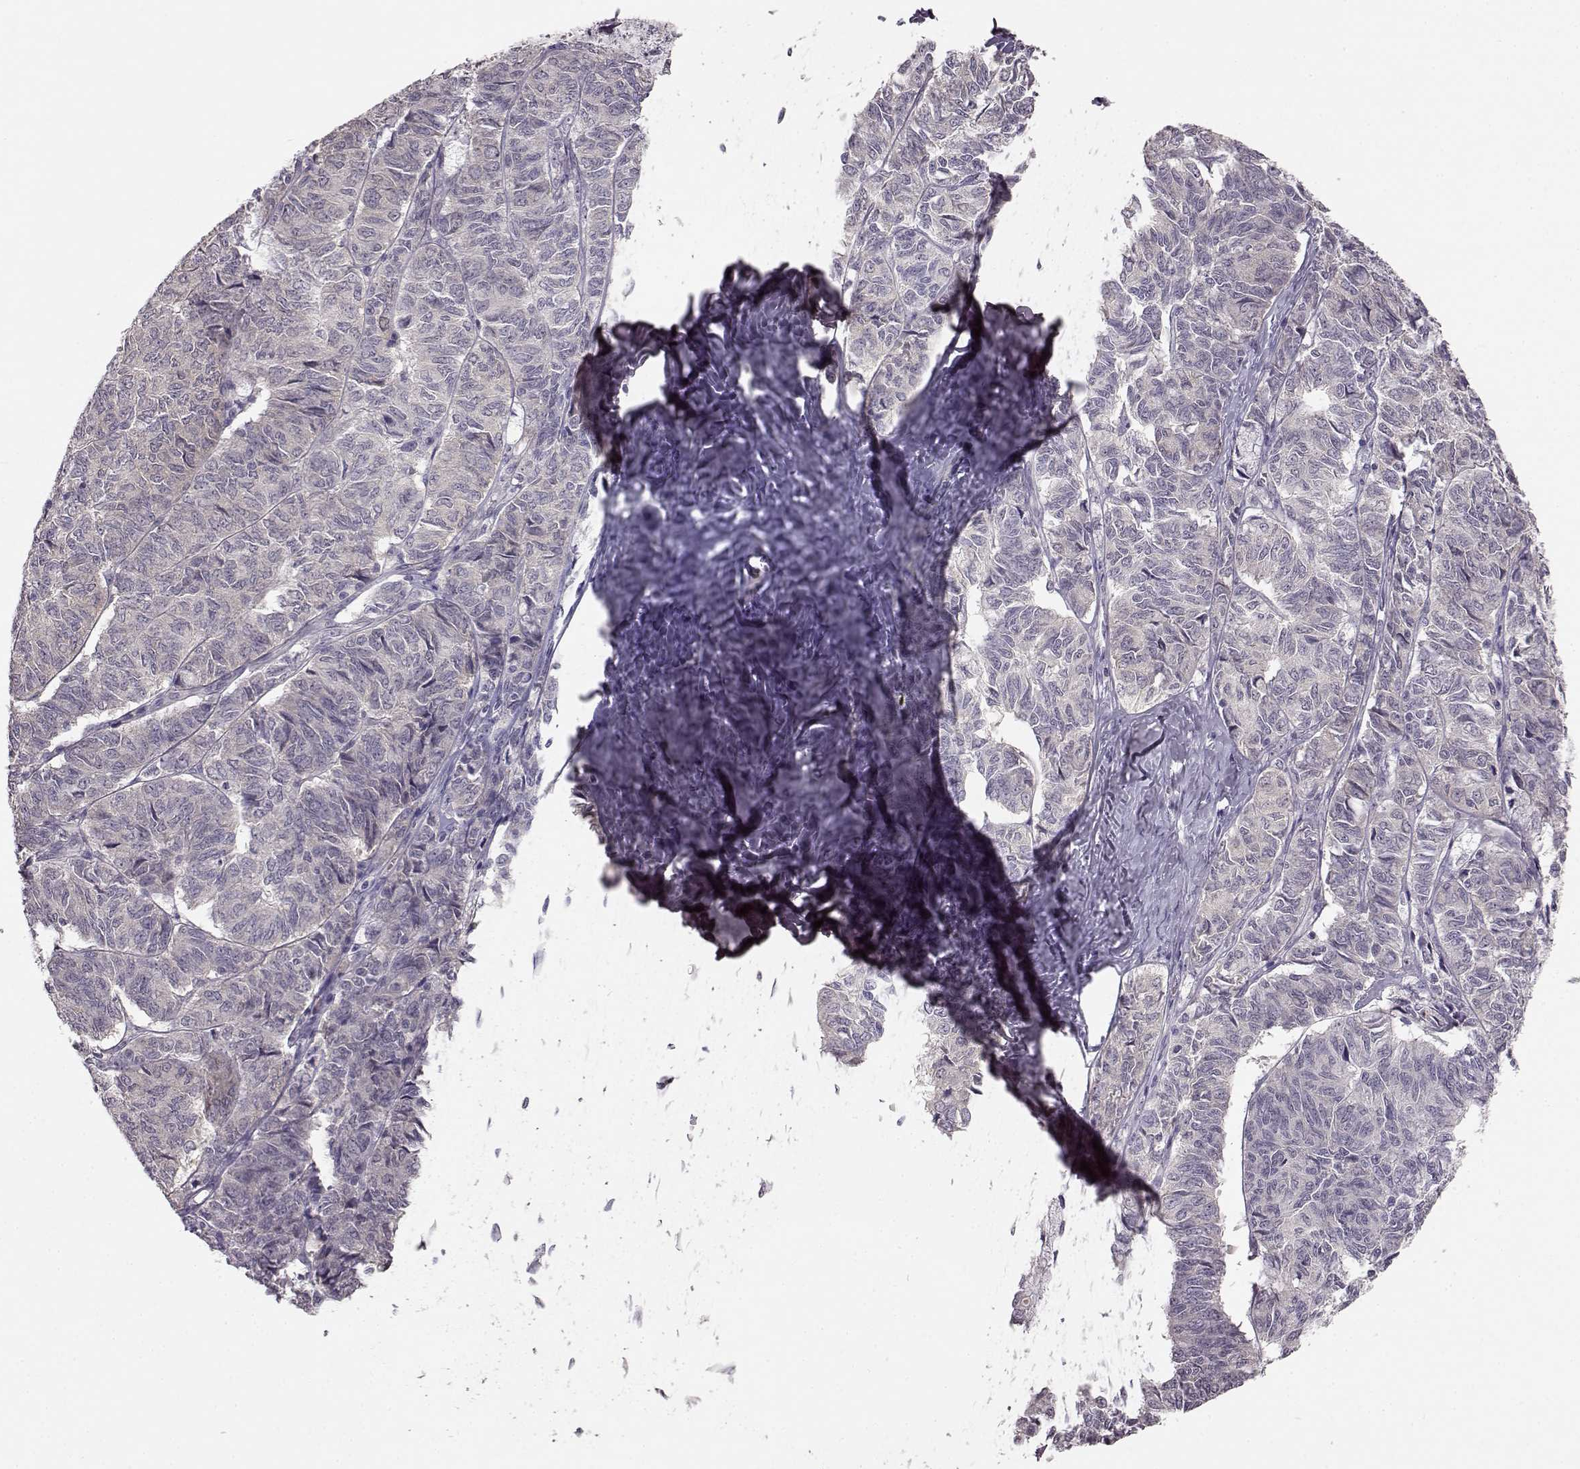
{"staining": {"intensity": "negative", "quantity": "none", "location": "none"}, "tissue": "ovarian cancer", "cell_type": "Tumor cells", "image_type": "cancer", "snomed": [{"axis": "morphology", "description": "Carcinoma, endometroid"}, {"axis": "topography", "description": "Ovary"}], "caption": "A histopathology image of ovarian cancer (endometroid carcinoma) stained for a protein demonstrates no brown staining in tumor cells. The staining was performed using DAB (3,3'-diaminobenzidine) to visualize the protein expression in brown, while the nuclei were stained in blue with hematoxylin (Magnification: 20x).", "gene": "BFSP2", "patient": {"sex": "female", "age": 80}}